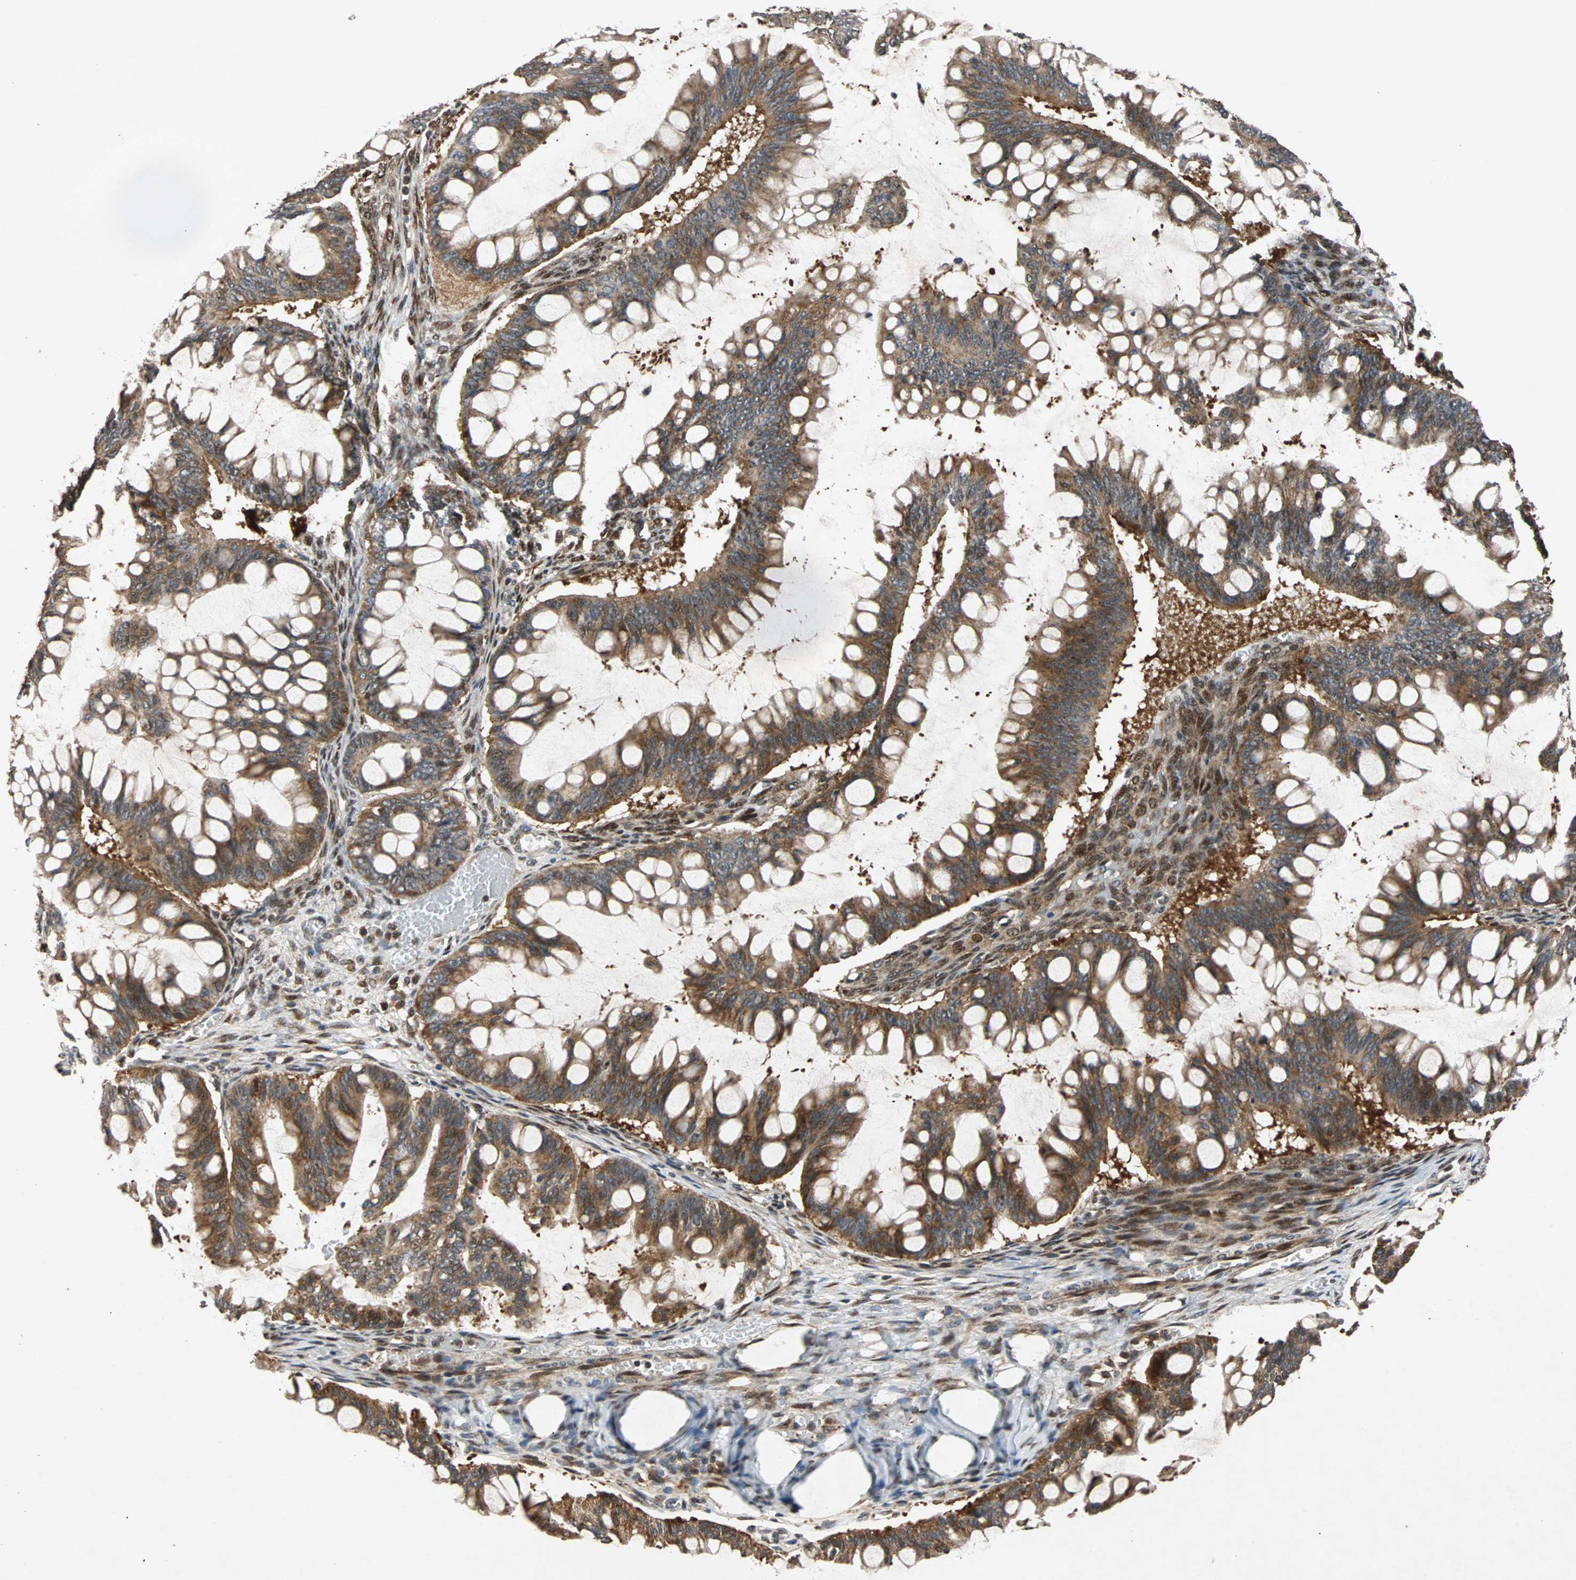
{"staining": {"intensity": "strong", "quantity": ">75%", "location": "cytoplasmic/membranous"}, "tissue": "ovarian cancer", "cell_type": "Tumor cells", "image_type": "cancer", "snomed": [{"axis": "morphology", "description": "Cystadenocarcinoma, mucinous, NOS"}, {"axis": "topography", "description": "Ovary"}], "caption": "Tumor cells reveal strong cytoplasmic/membranous expression in approximately >75% of cells in ovarian cancer. (IHC, brightfield microscopy, high magnification).", "gene": "USP31", "patient": {"sex": "female", "age": 73}}